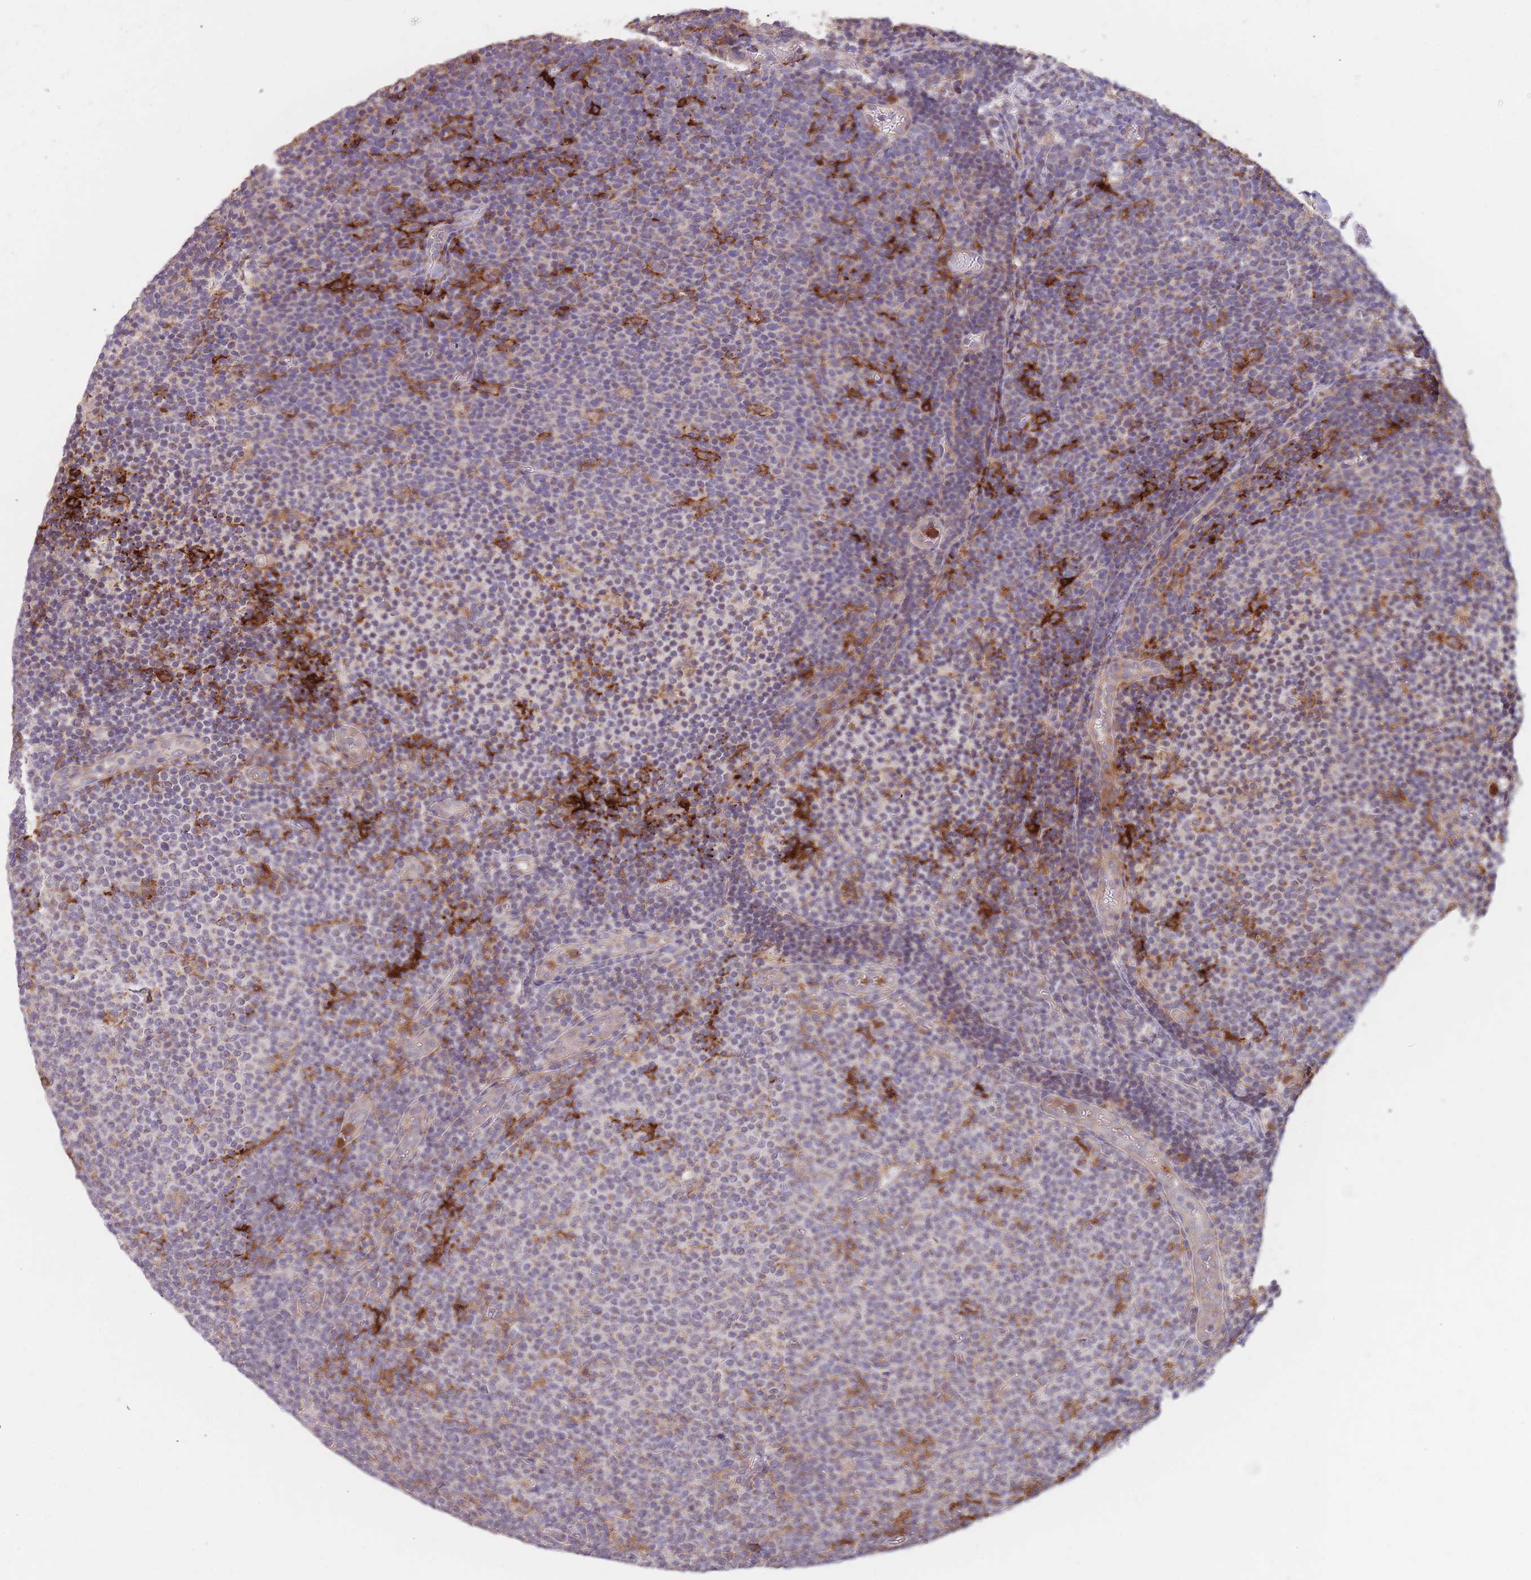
{"staining": {"intensity": "negative", "quantity": "none", "location": "none"}, "tissue": "lymphoma", "cell_type": "Tumor cells", "image_type": "cancer", "snomed": [{"axis": "morphology", "description": "Malignant lymphoma, non-Hodgkin's type, Low grade"}, {"axis": "topography", "description": "Lymph node"}], "caption": "Malignant lymphoma, non-Hodgkin's type (low-grade) stained for a protein using immunohistochemistry reveals no staining tumor cells.", "gene": "IGF2BP2", "patient": {"sex": "male", "age": 66}}